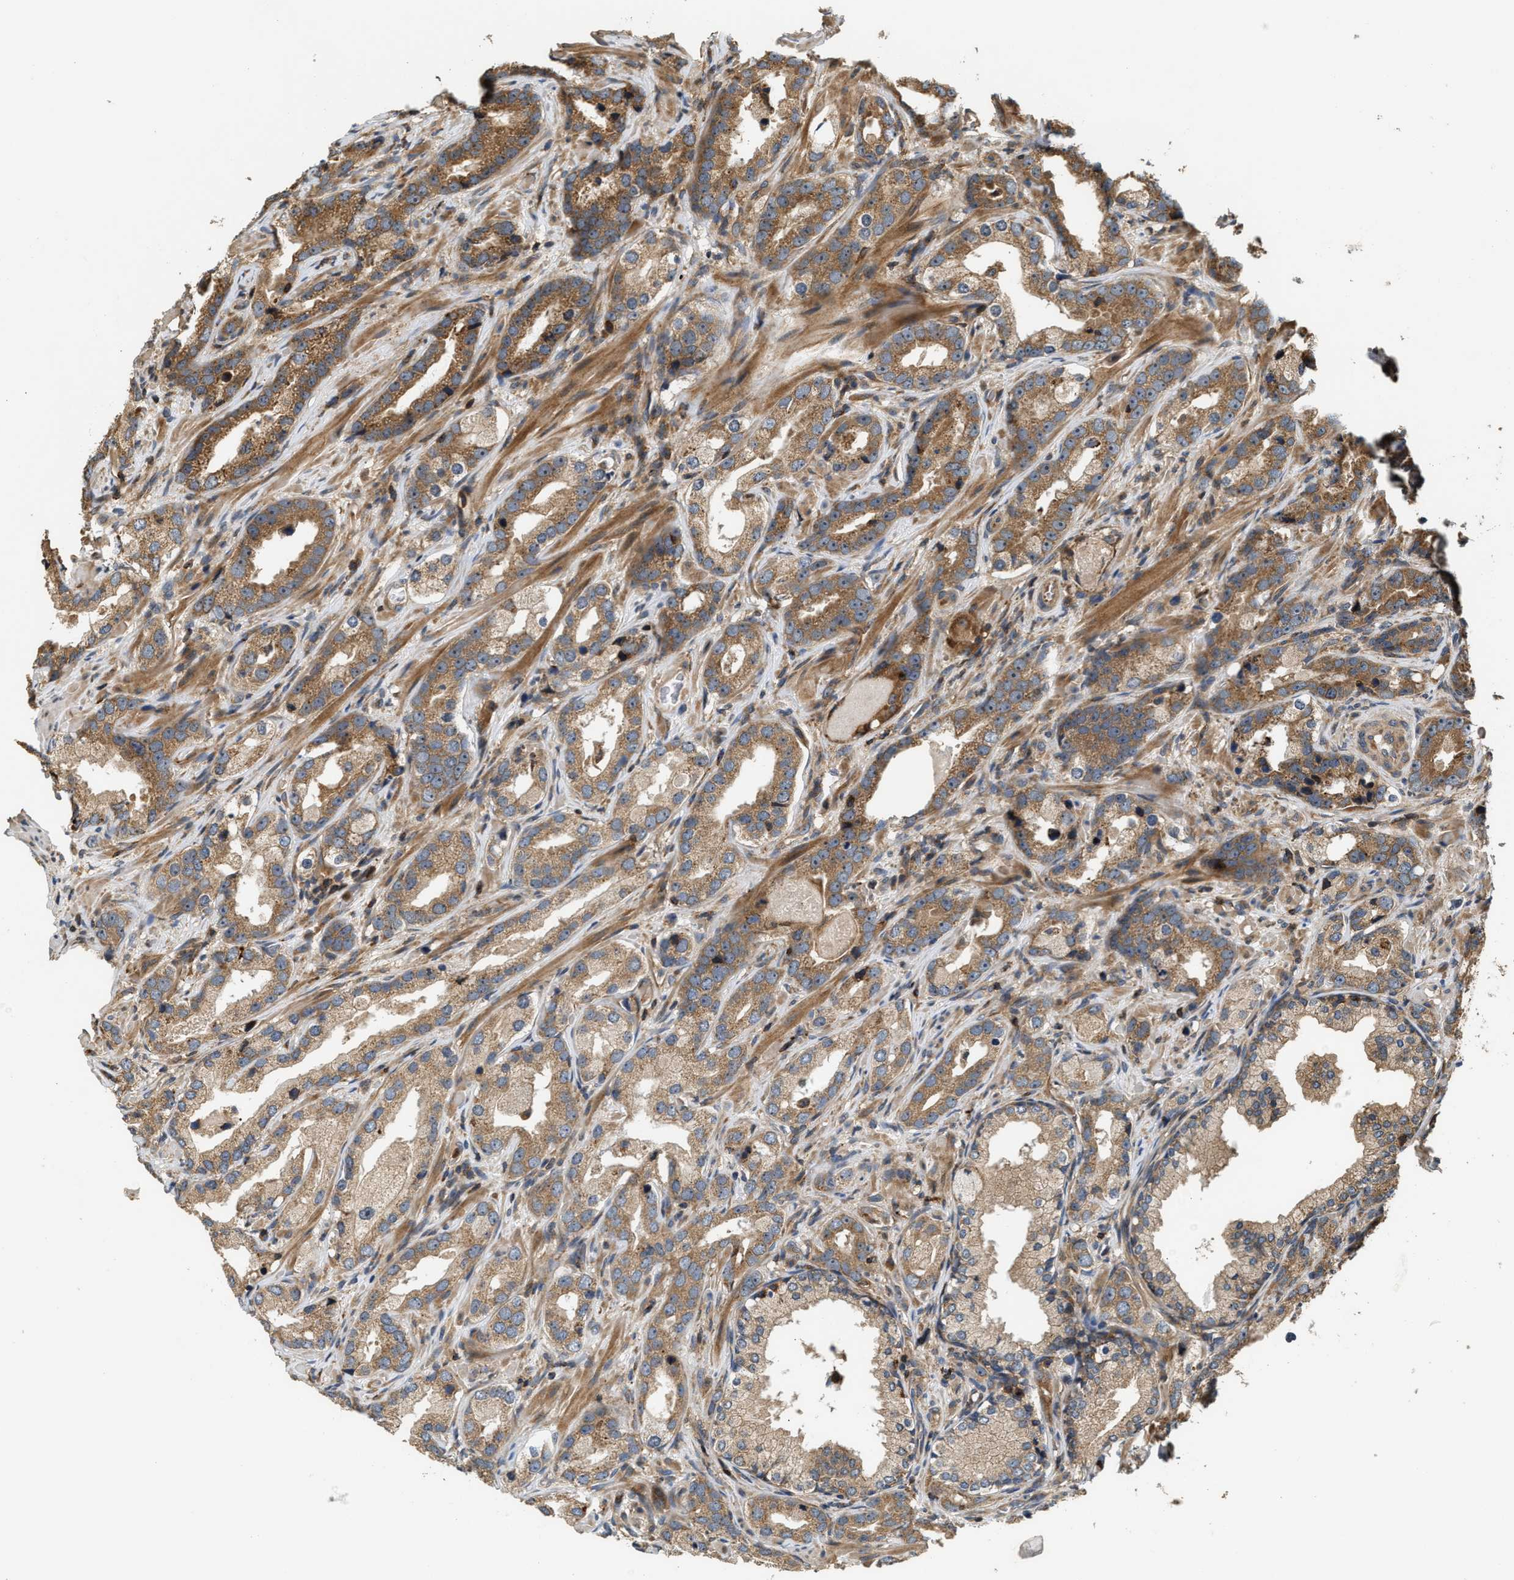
{"staining": {"intensity": "moderate", "quantity": ">75%", "location": "cytoplasmic/membranous"}, "tissue": "prostate cancer", "cell_type": "Tumor cells", "image_type": "cancer", "snomed": [{"axis": "morphology", "description": "Adenocarcinoma, High grade"}, {"axis": "topography", "description": "Prostate"}], "caption": "This is an image of immunohistochemistry staining of prostate cancer (high-grade adenocarcinoma), which shows moderate staining in the cytoplasmic/membranous of tumor cells.", "gene": "SNX5", "patient": {"sex": "male", "age": 63}}